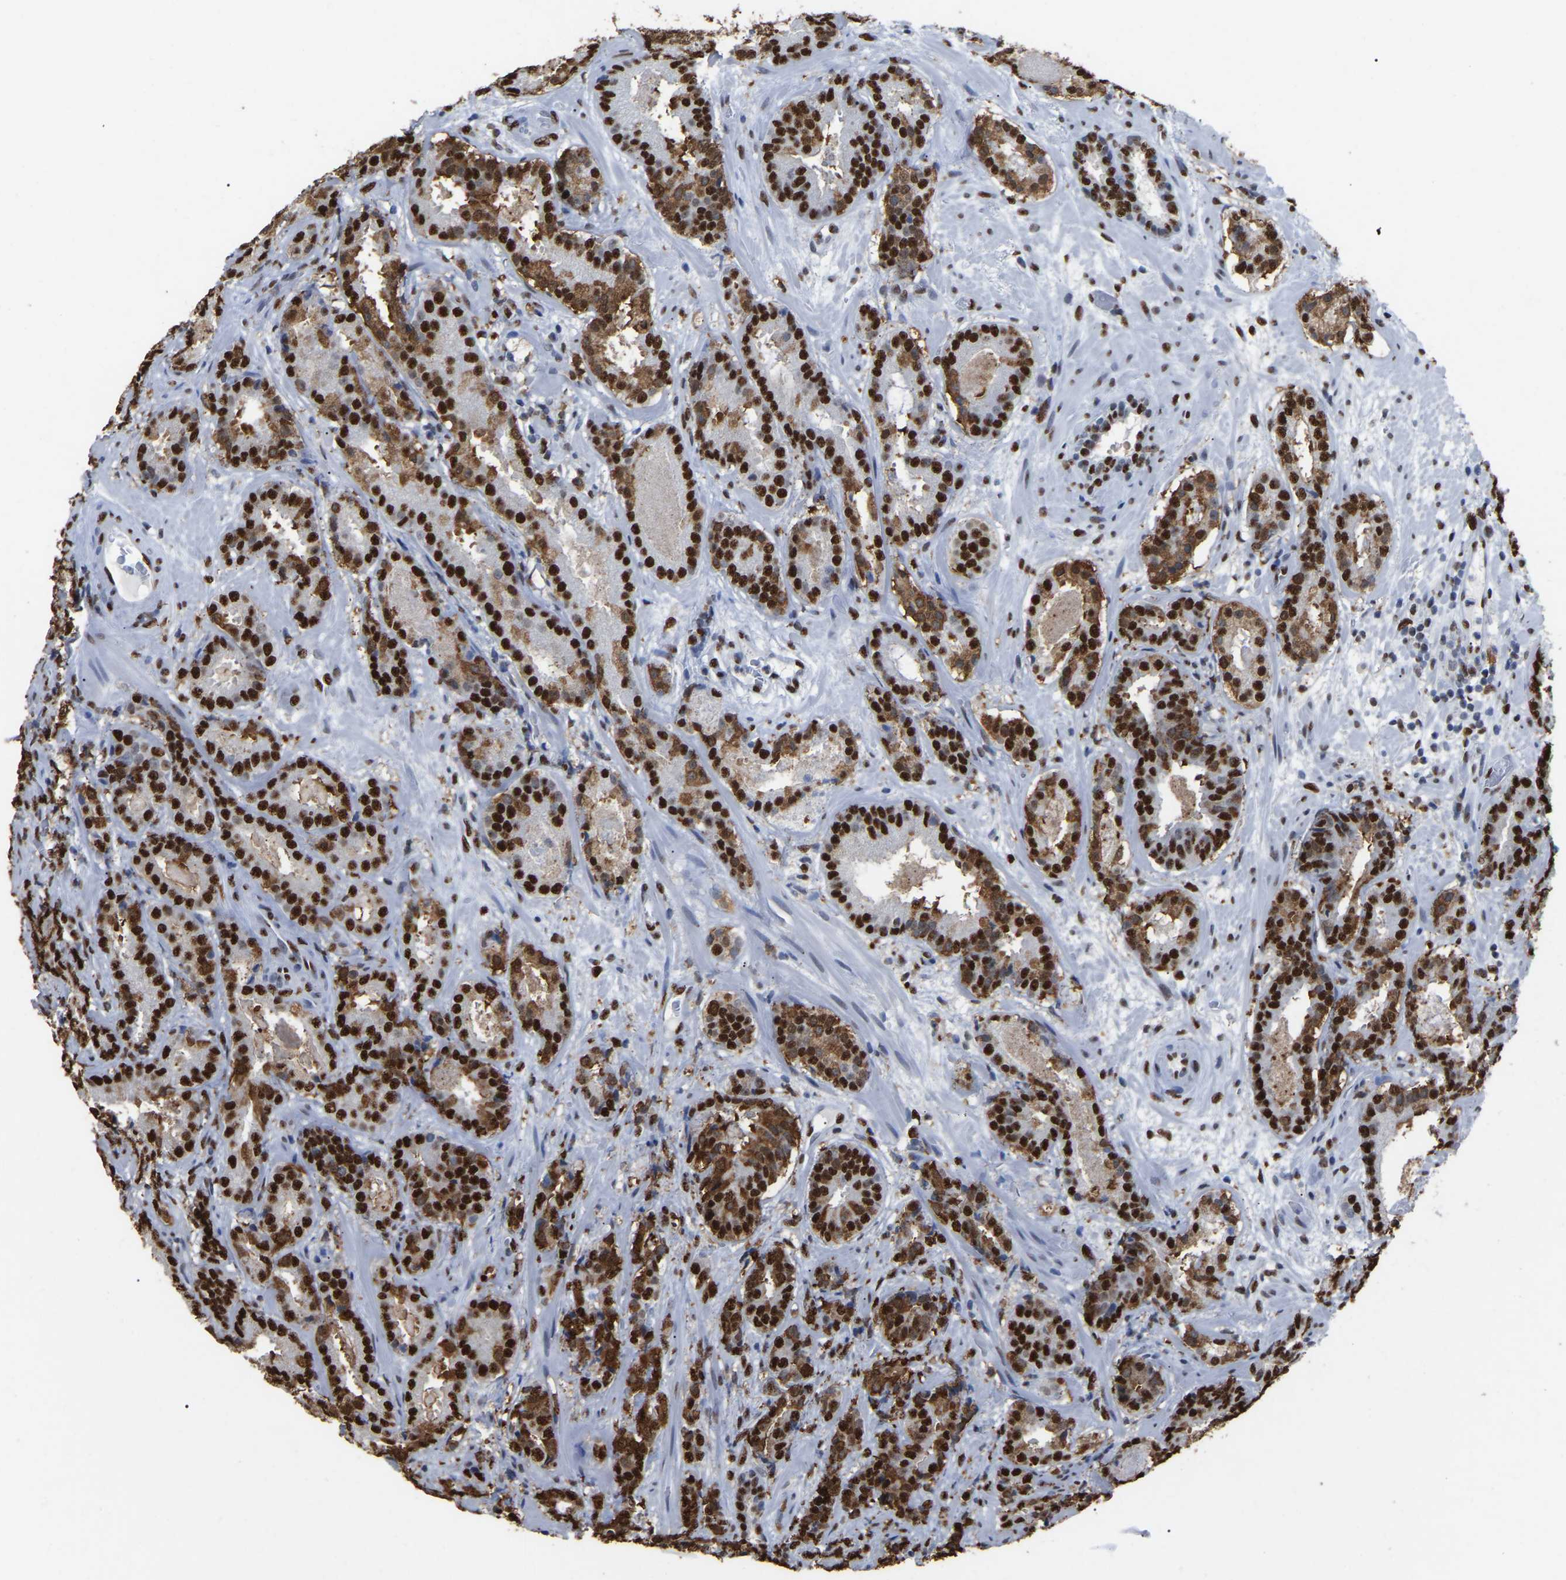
{"staining": {"intensity": "strong", "quantity": ">75%", "location": "nuclear"}, "tissue": "prostate cancer", "cell_type": "Tumor cells", "image_type": "cancer", "snomed": [{"axis": "morphology", "description": "Adenocarcinoma, Low grade"}, {"axis": "topography", "description": "Prostate"}], "caption": "Immunohistochemical staining of prostate cancer exhibits strong nuclear protein positivity in about >75% of tumor cells. Immunohistochemistry stains the protein in brown and the nuclei are stained blue.", "gene": "RBL2", "patient": {"sex": "male", "age": 69}}